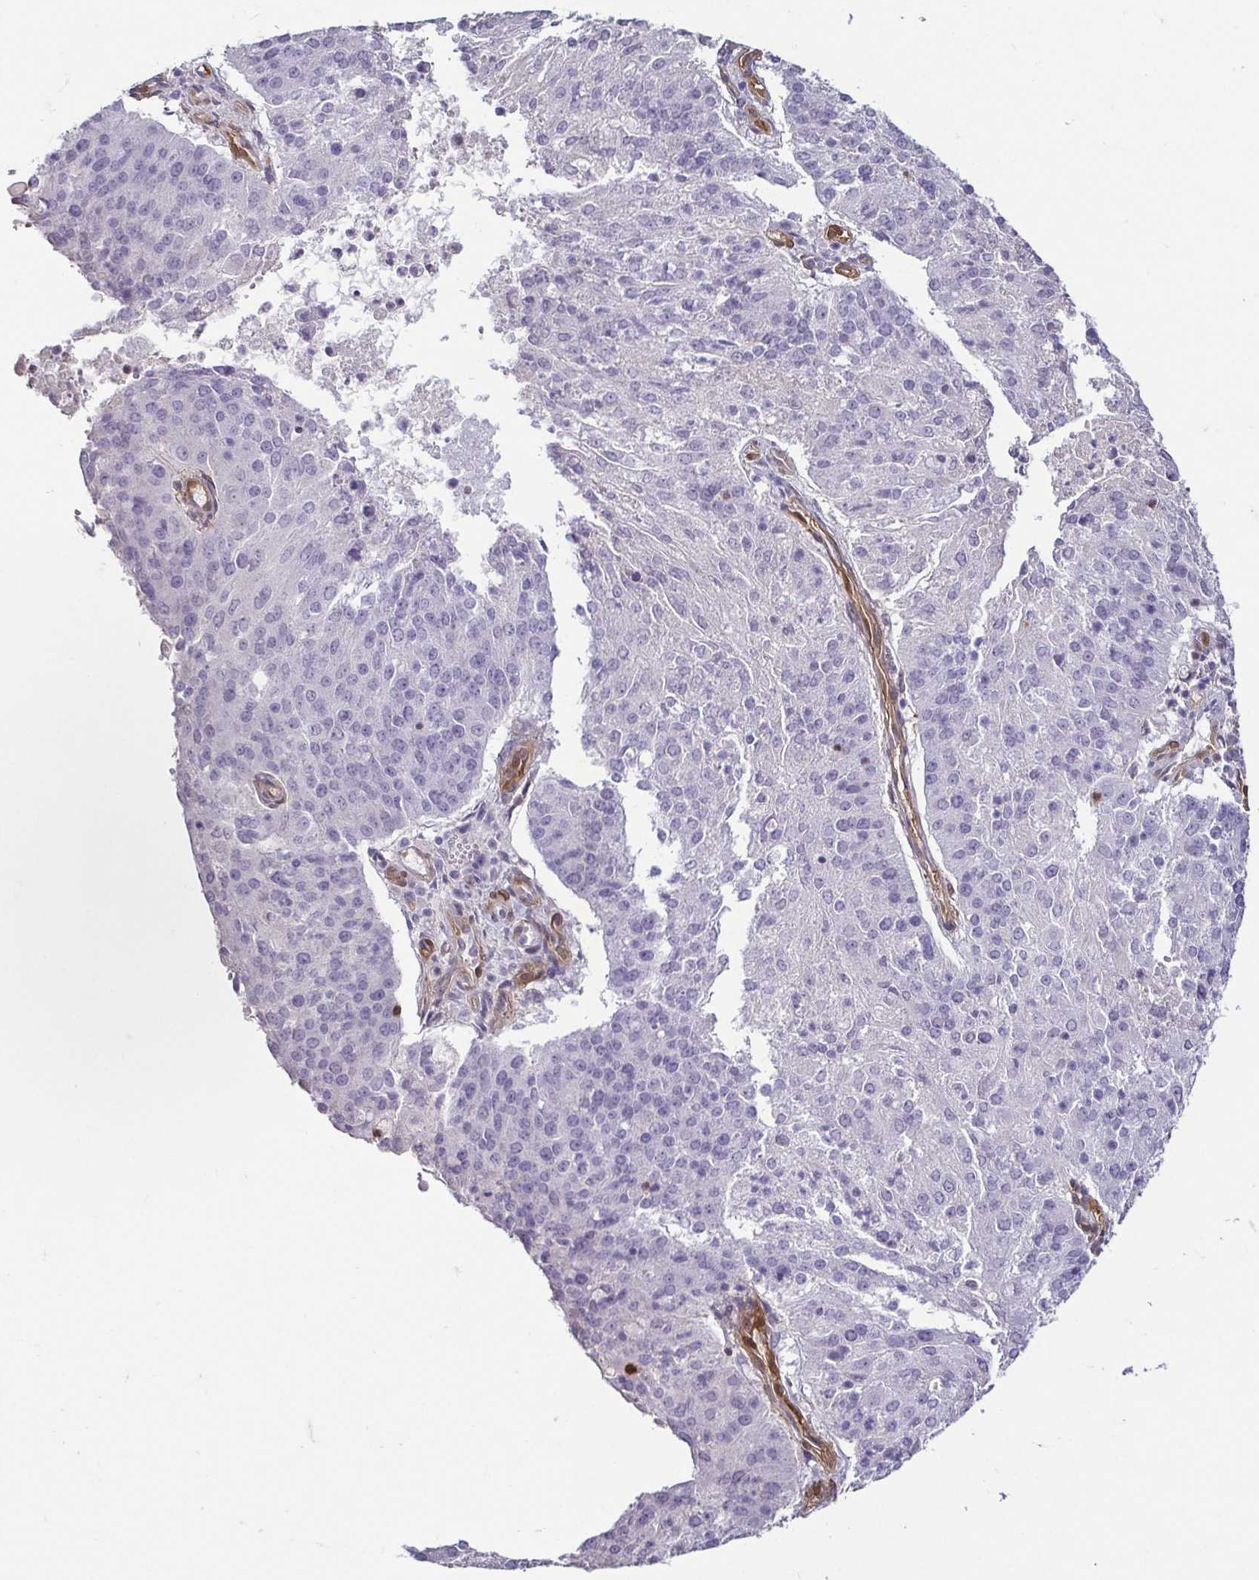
{"staining": {"intensity": "negative", "quantity": "none", "location": "none"}, "tissue": "endometrial cancer", "cell_type": "Tumor cells", "image_type": "cancer", "snomed": [{"axis": "morphology", "description": "Adenocarcinoma, NOS"}, {"axis": "topography", "description": "Endometrium"}], "caption": "Adenocarcinoma (endometrial) stained for a protein using IHC reveals no staining tumor cells.", "gene": "HOPX", "patient": {"sex": "female", "age": 82}}